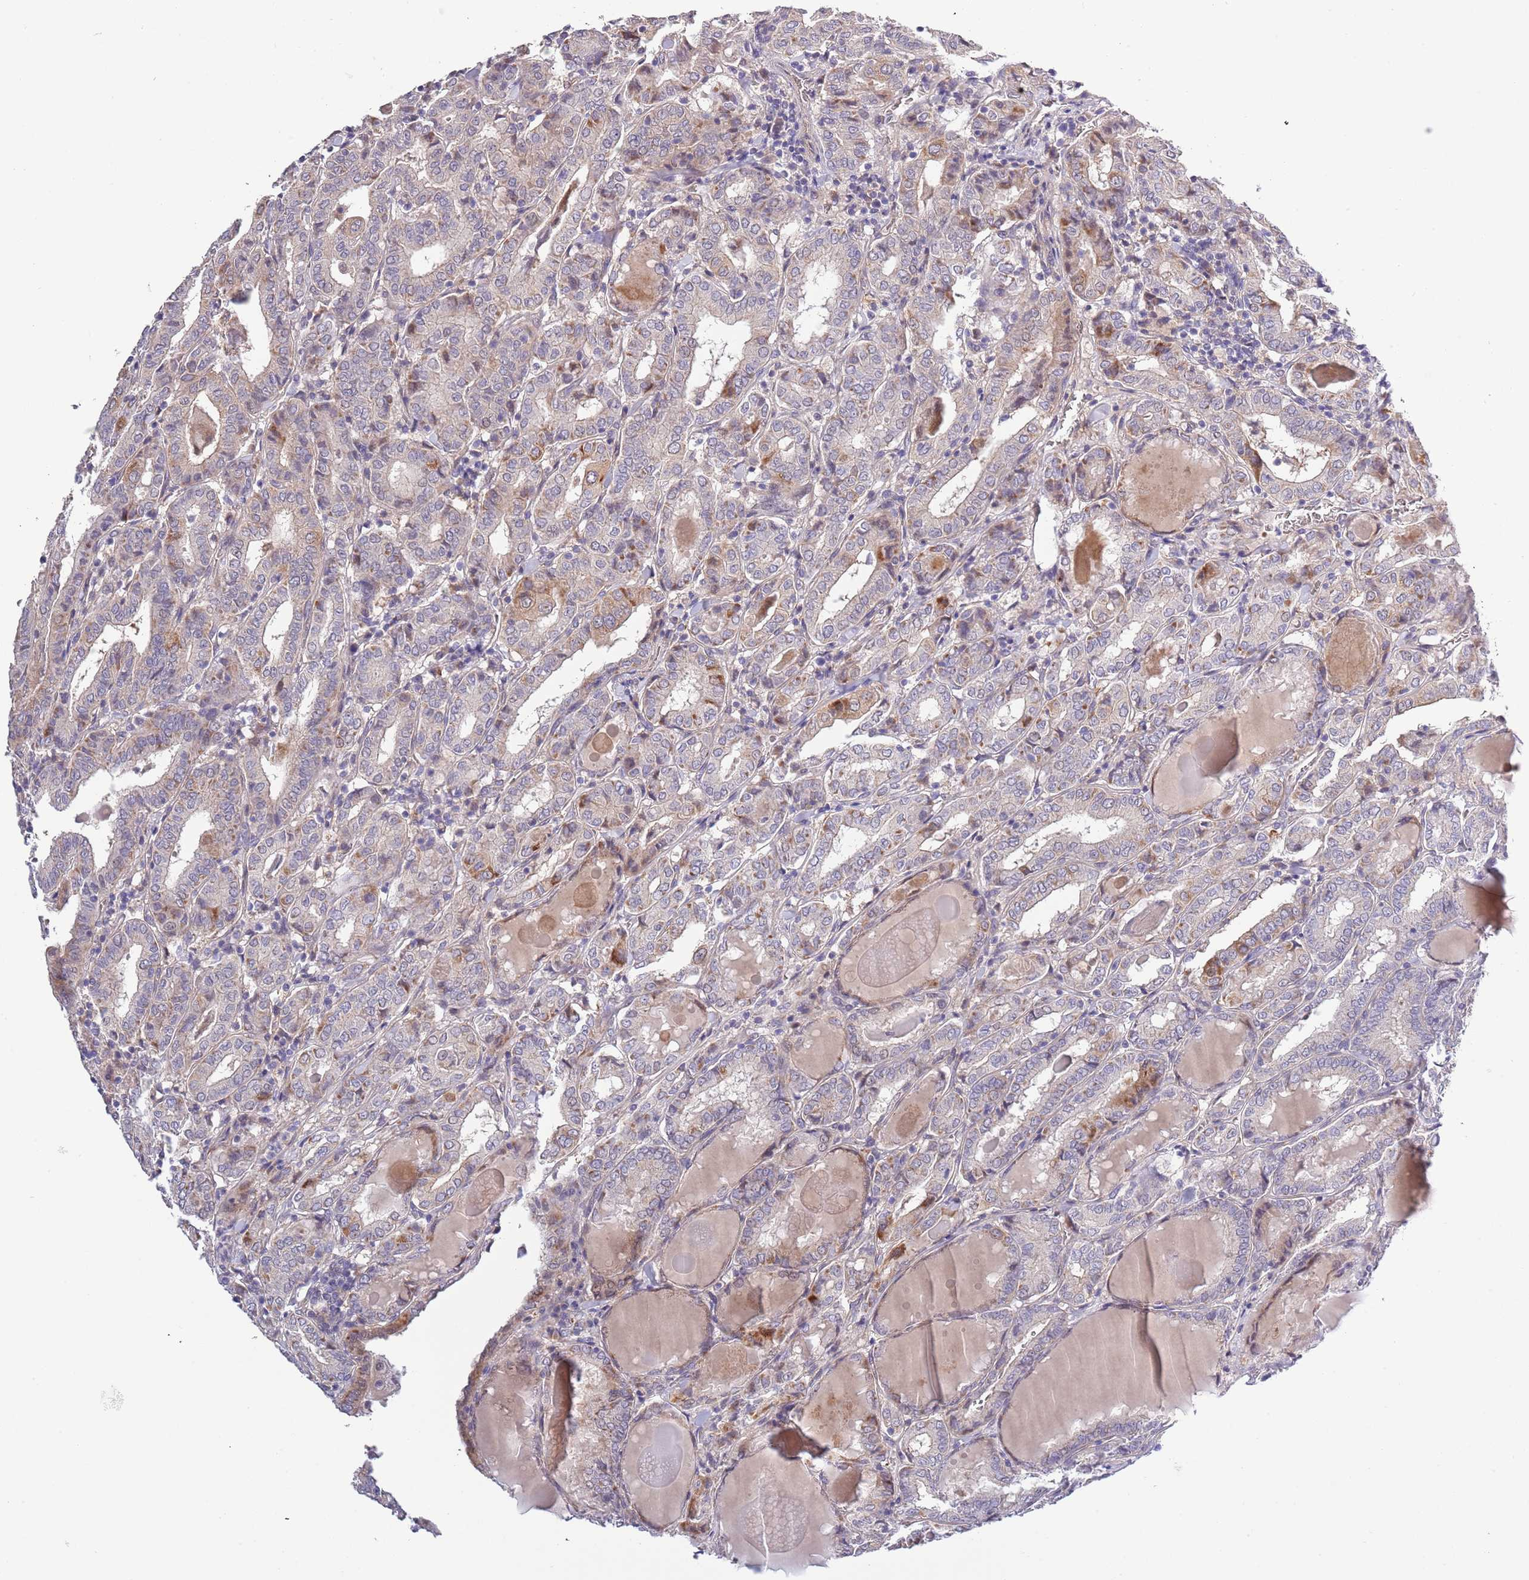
{"staining": {"intensity": "negative", "quantity": "none", "location": "none"}, "tissue": "thyroid cancer", "cell_type": "Tumor cells", "image_type": "cancer", "snomed": [{"axis": "morphology", "description": "Papillary adenocarcinoma, NOS"}, {"axis": "topography", "description": "Thyroid gland"}], "caption": "An IHC photomicrograph of papillary adenocarcinoma (thyroid) is shown. There is no staining in tumor cells of papillary adenocarcinoma (thyroid).", "gene": "LIPJ", "patient": {"sex": "female", "age": 72}}